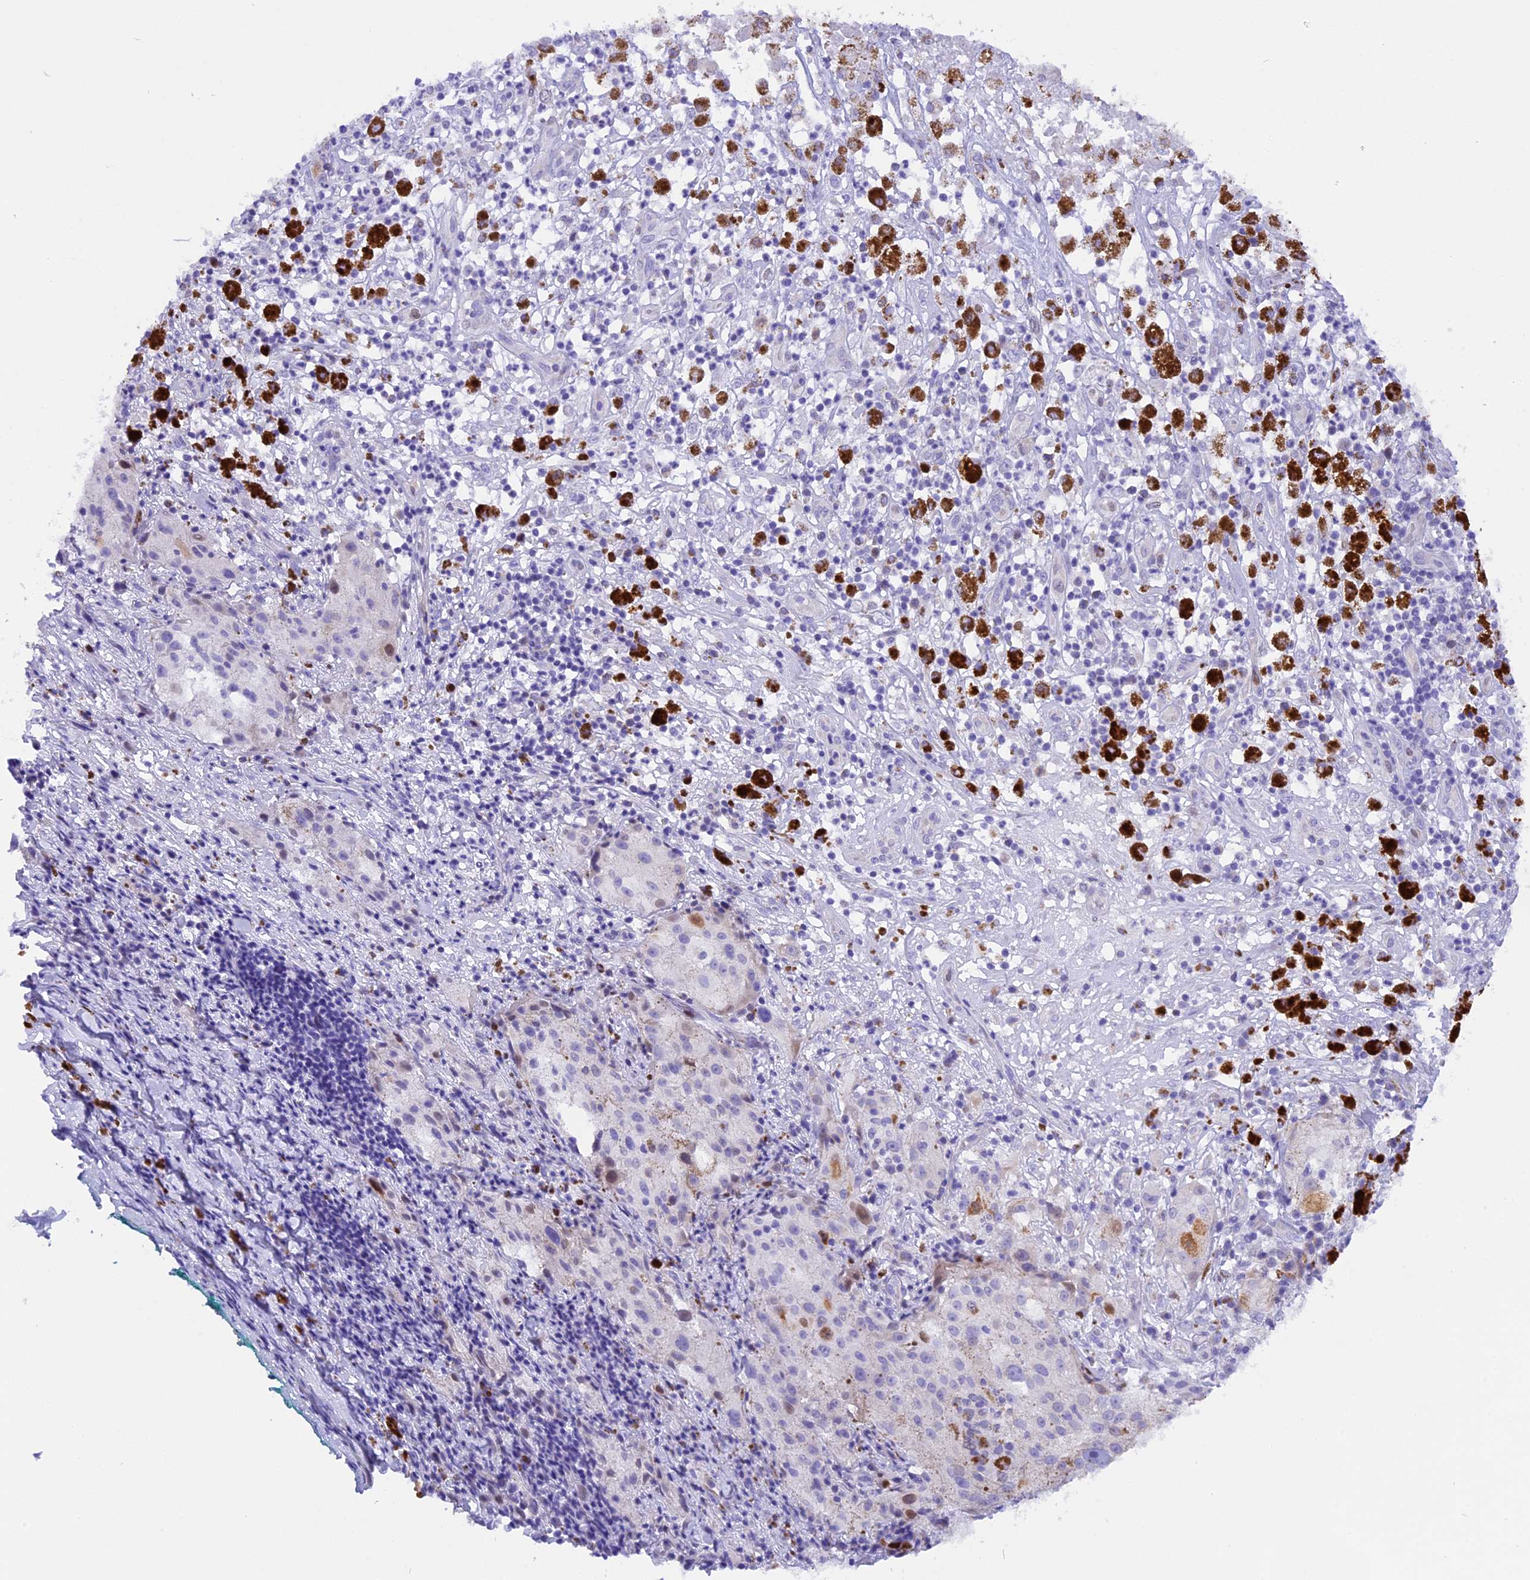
{"staining": {"intensity": "negative", "quantity": "none", "location": "none"}, "tissue": "melanoma", "cell_type": "Tumor cells", "image_type": "cancer", "snomed": [{"axis": "morphology", "description": "Necrosis, NOS"}, {"axis": "morphology", "description": "Malignant melanoma, NOS"}, {"axis": "topography", "description": "Skin"}], "caption": "Melanoma was stained to show a protein in brown. There is no significant staining in tumor cells.", "gene": "PKIA", "patient": {"sex": "female", "age": 87}}